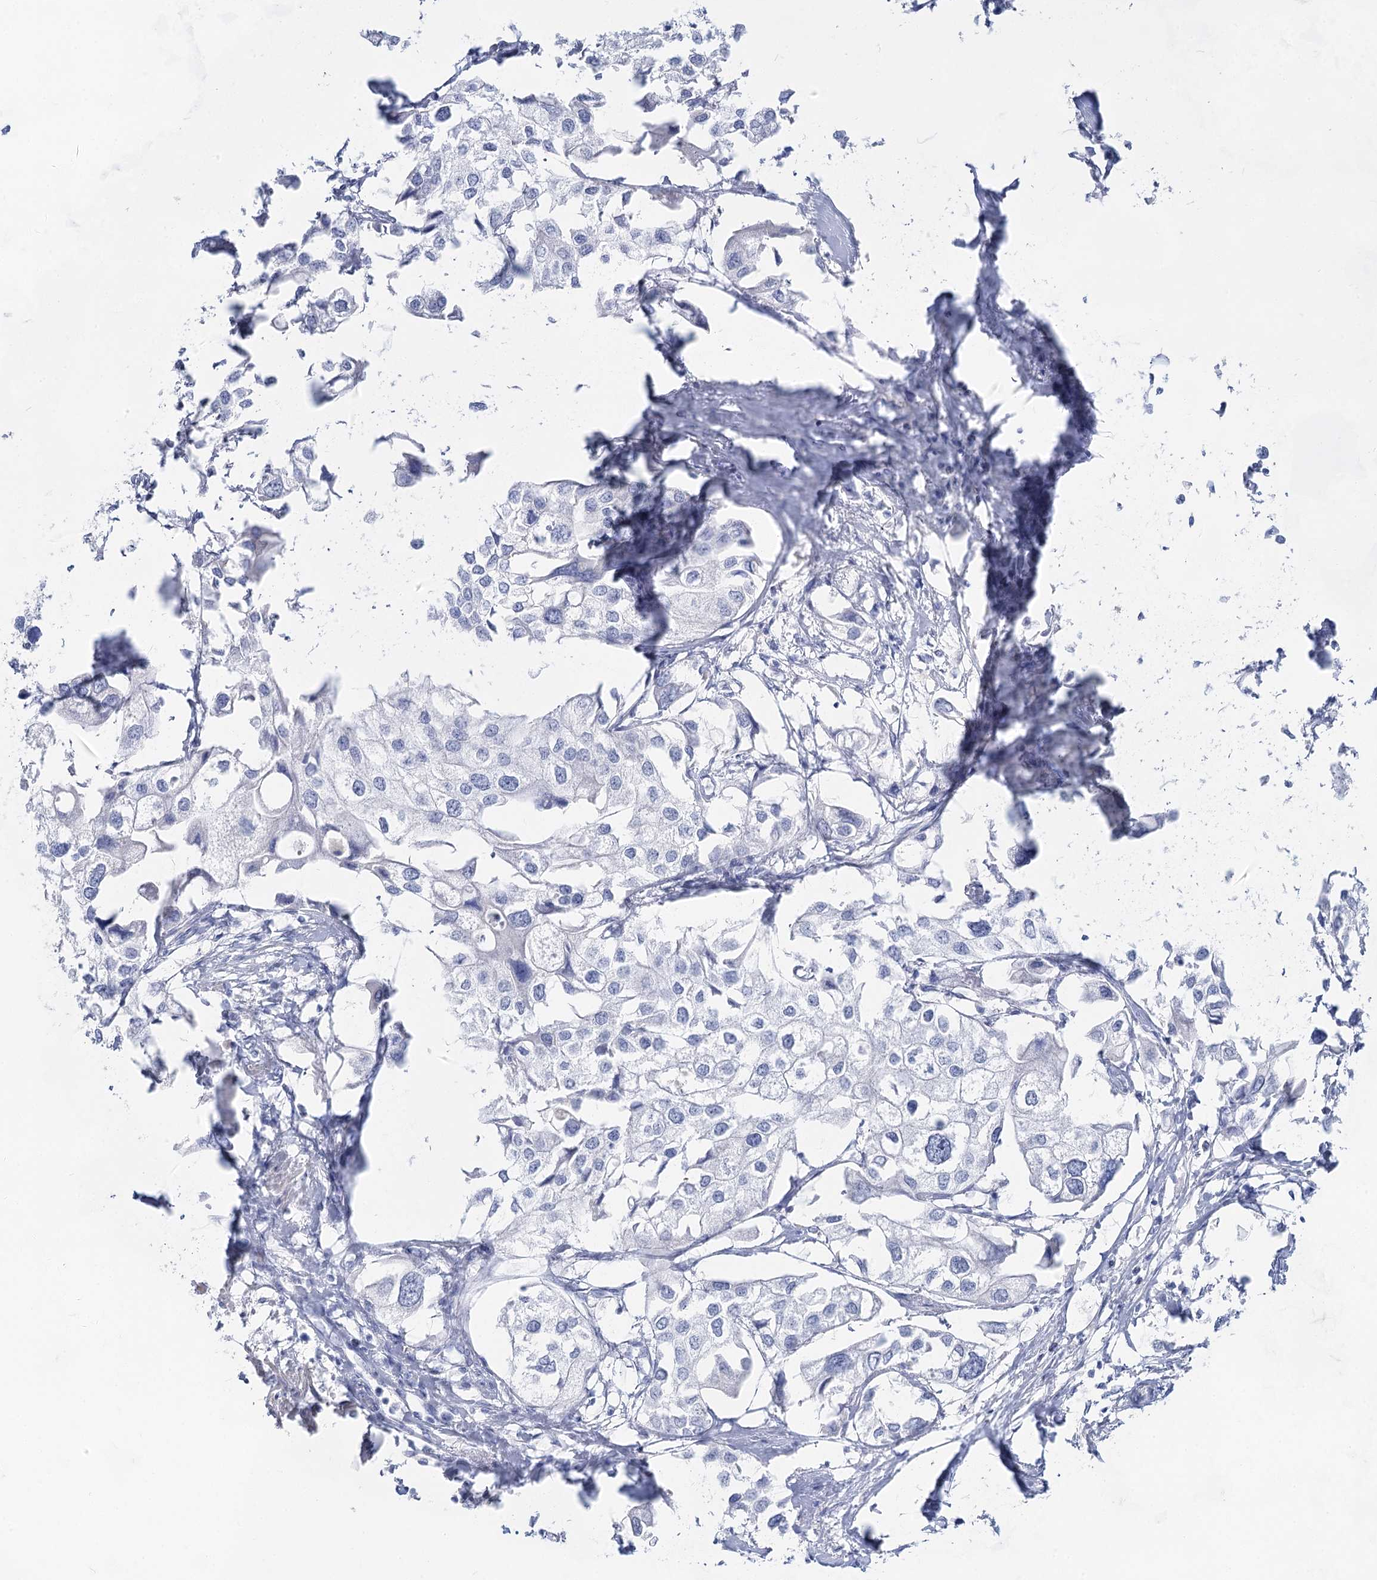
{"staining": {"intensity": "negative", "quantity": "none", "location": "none"}, "tissue": "urothelial cancer", "cell_type": "Tumor cells", "image_type": "cancer", "snomed": [{"axis": "morphology", "description": "Urothelial carcinoma, High grade"}, {"axis": "topography", "description": "Urinary bladder"}], "caption": "Tumor cells are negative for protein expression in human urothelial cancer.", "gene": "ACRV1", "patient": {"sex": "male", "age": 64}}